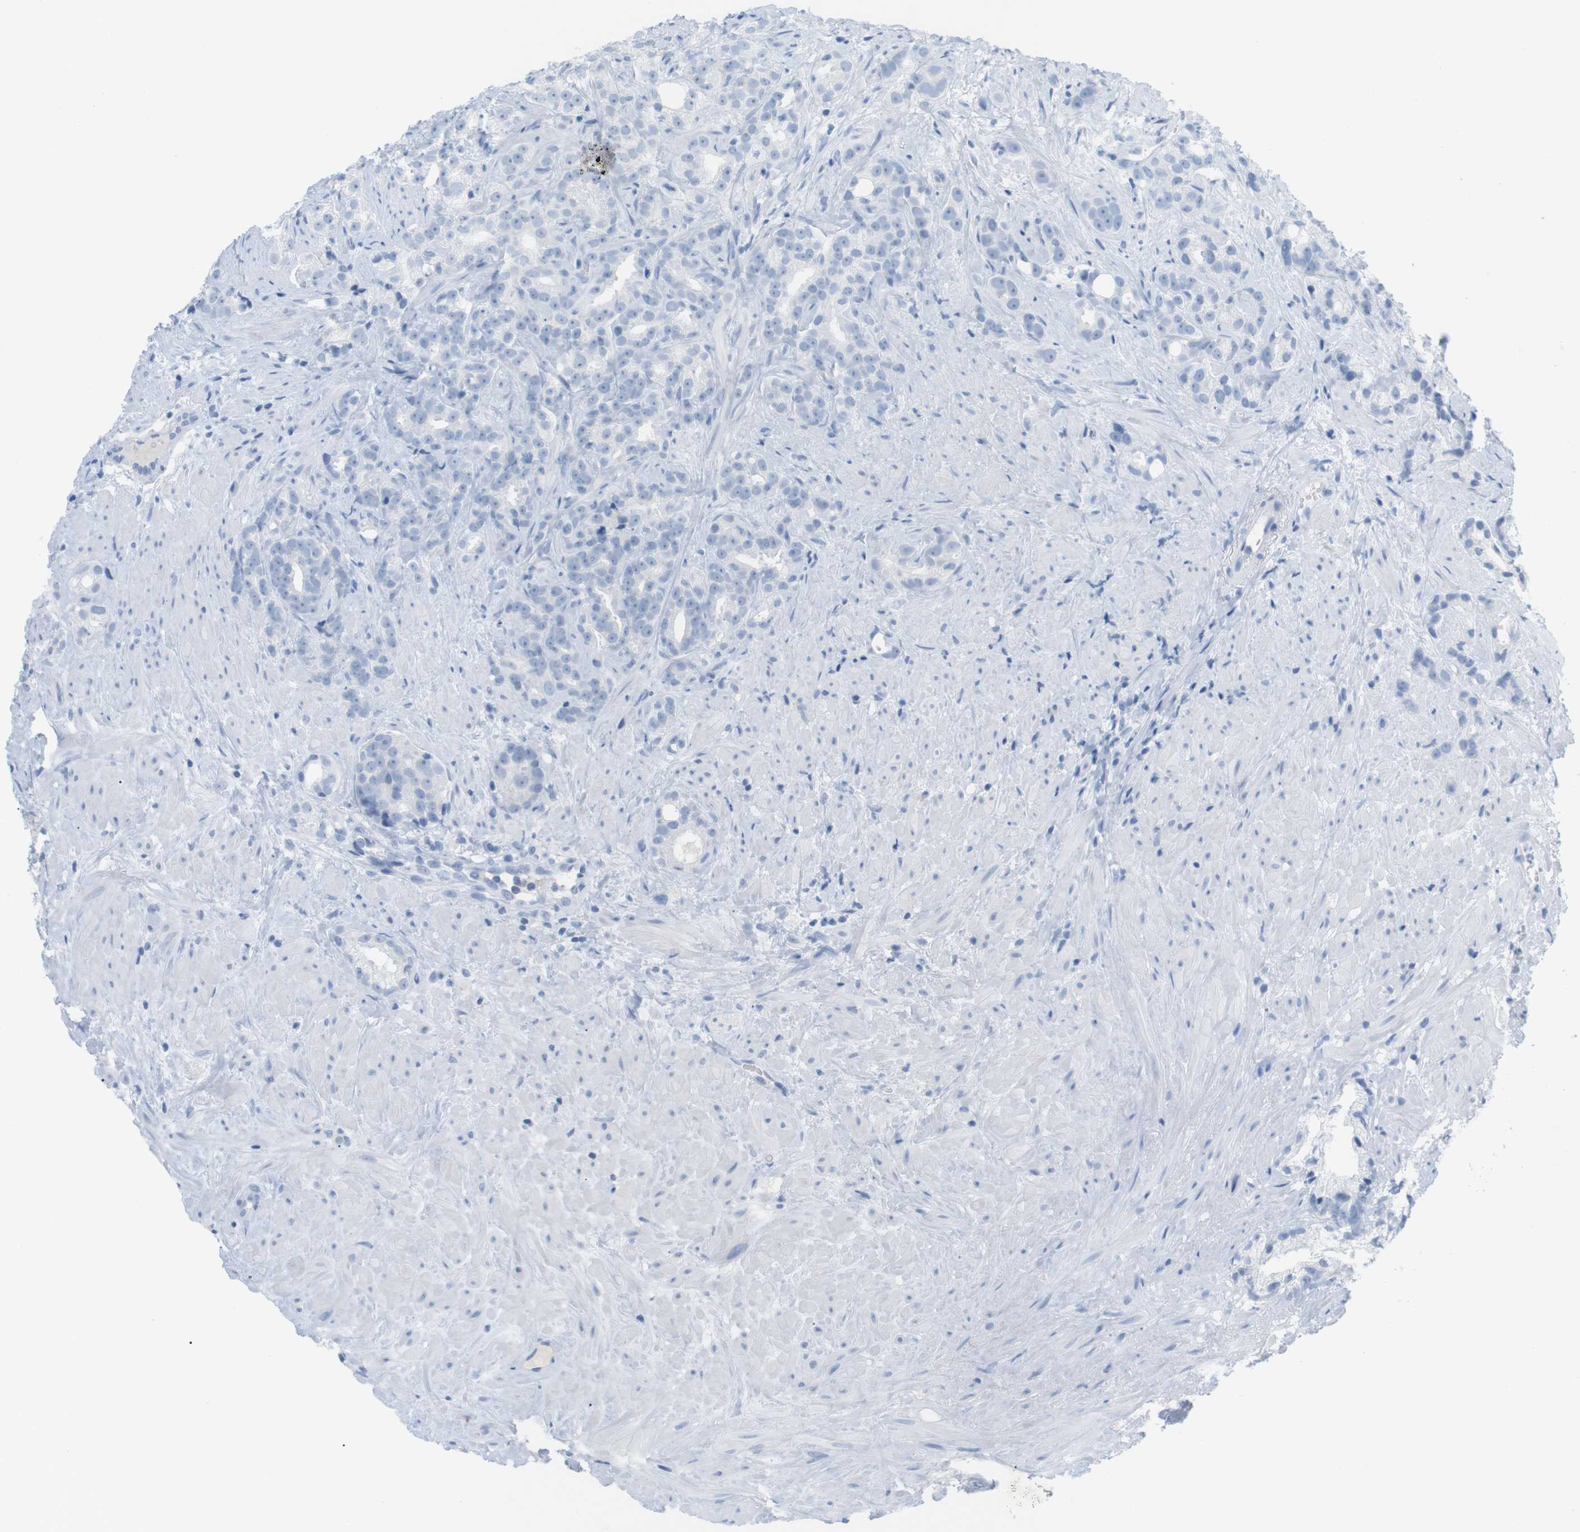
{"staining": {"intensity": "negative", "quantity": "none", "location": "none"}, "tissue": "prostate cancer", "cell_type": "Tumor cells", "image_type": "cancer", "snomed": [{"axis": "morphology", "description": "Adenocarcinoma, Low grade"}, {"axis": "topography", "description": "Prostate"}], "caption": "Immunohistochemistry photomicrograph of prostate low-grade adenocarcinoma stained for a protein (brown), which exhibits no positivity in tumor cells. (DAB immunohistochemistry, high magnification).", "gene": "HBG2", "patient": {"sex": "male", "age": 89}}